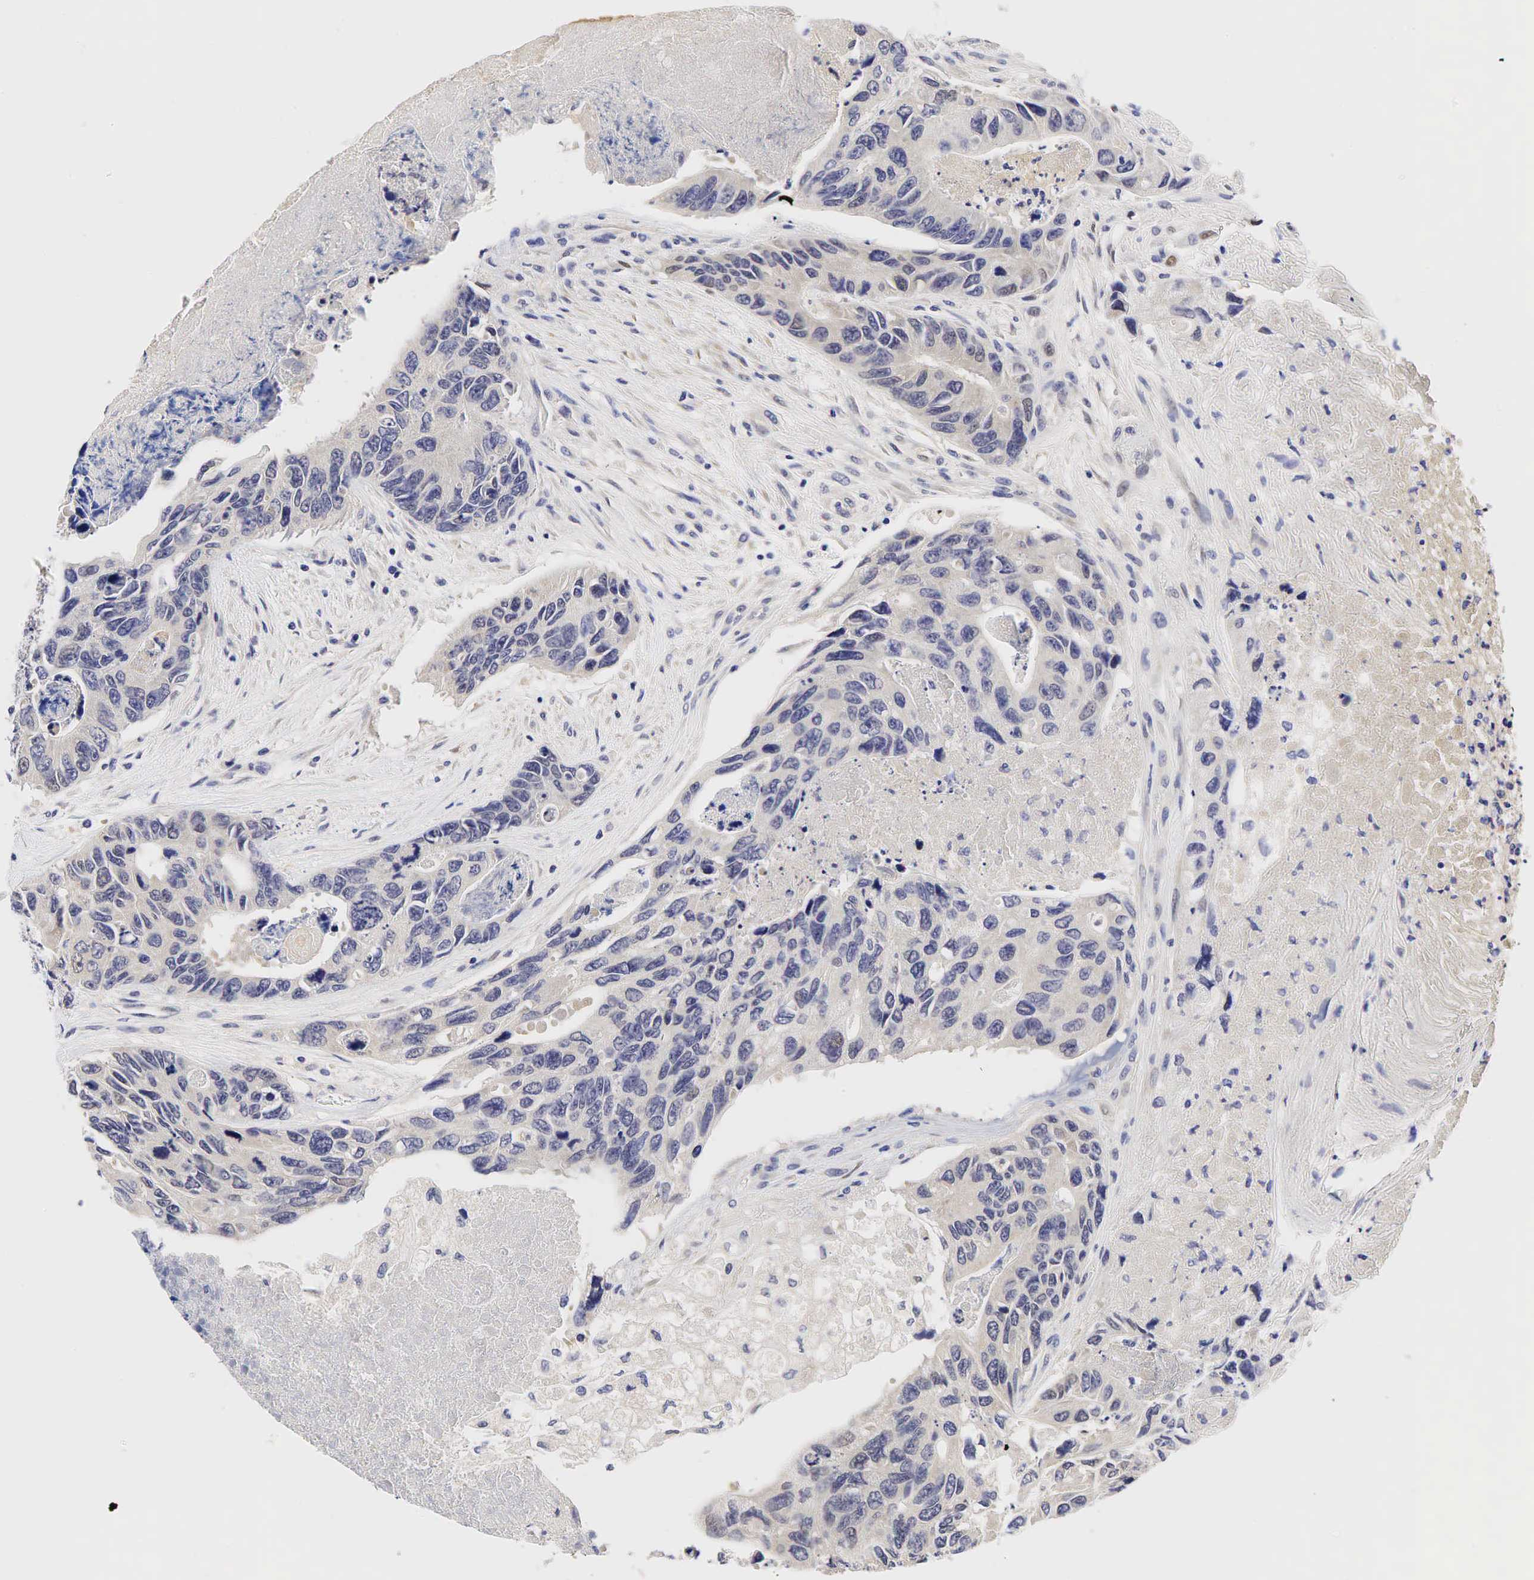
{"staining": {"intensity": "negative", "quantity": "none", "location": "none"}, "tissue": "colorectal cancer", "cell_type": "Tumor cells", "image_type": "cancer", "snomed": [{"axis": "morphology", "description": "Adenocarcinoma, NOS"}, {"axis": "topography", "description": "Colon"}], "caption": "High power microscopy image of an IHC histopathology image of colorectal cancer (adenocarcinoma), revealing no significant expression in tumor cells.", "gene": "CCND1", "patient": {"sex": "female", "age": 86}}